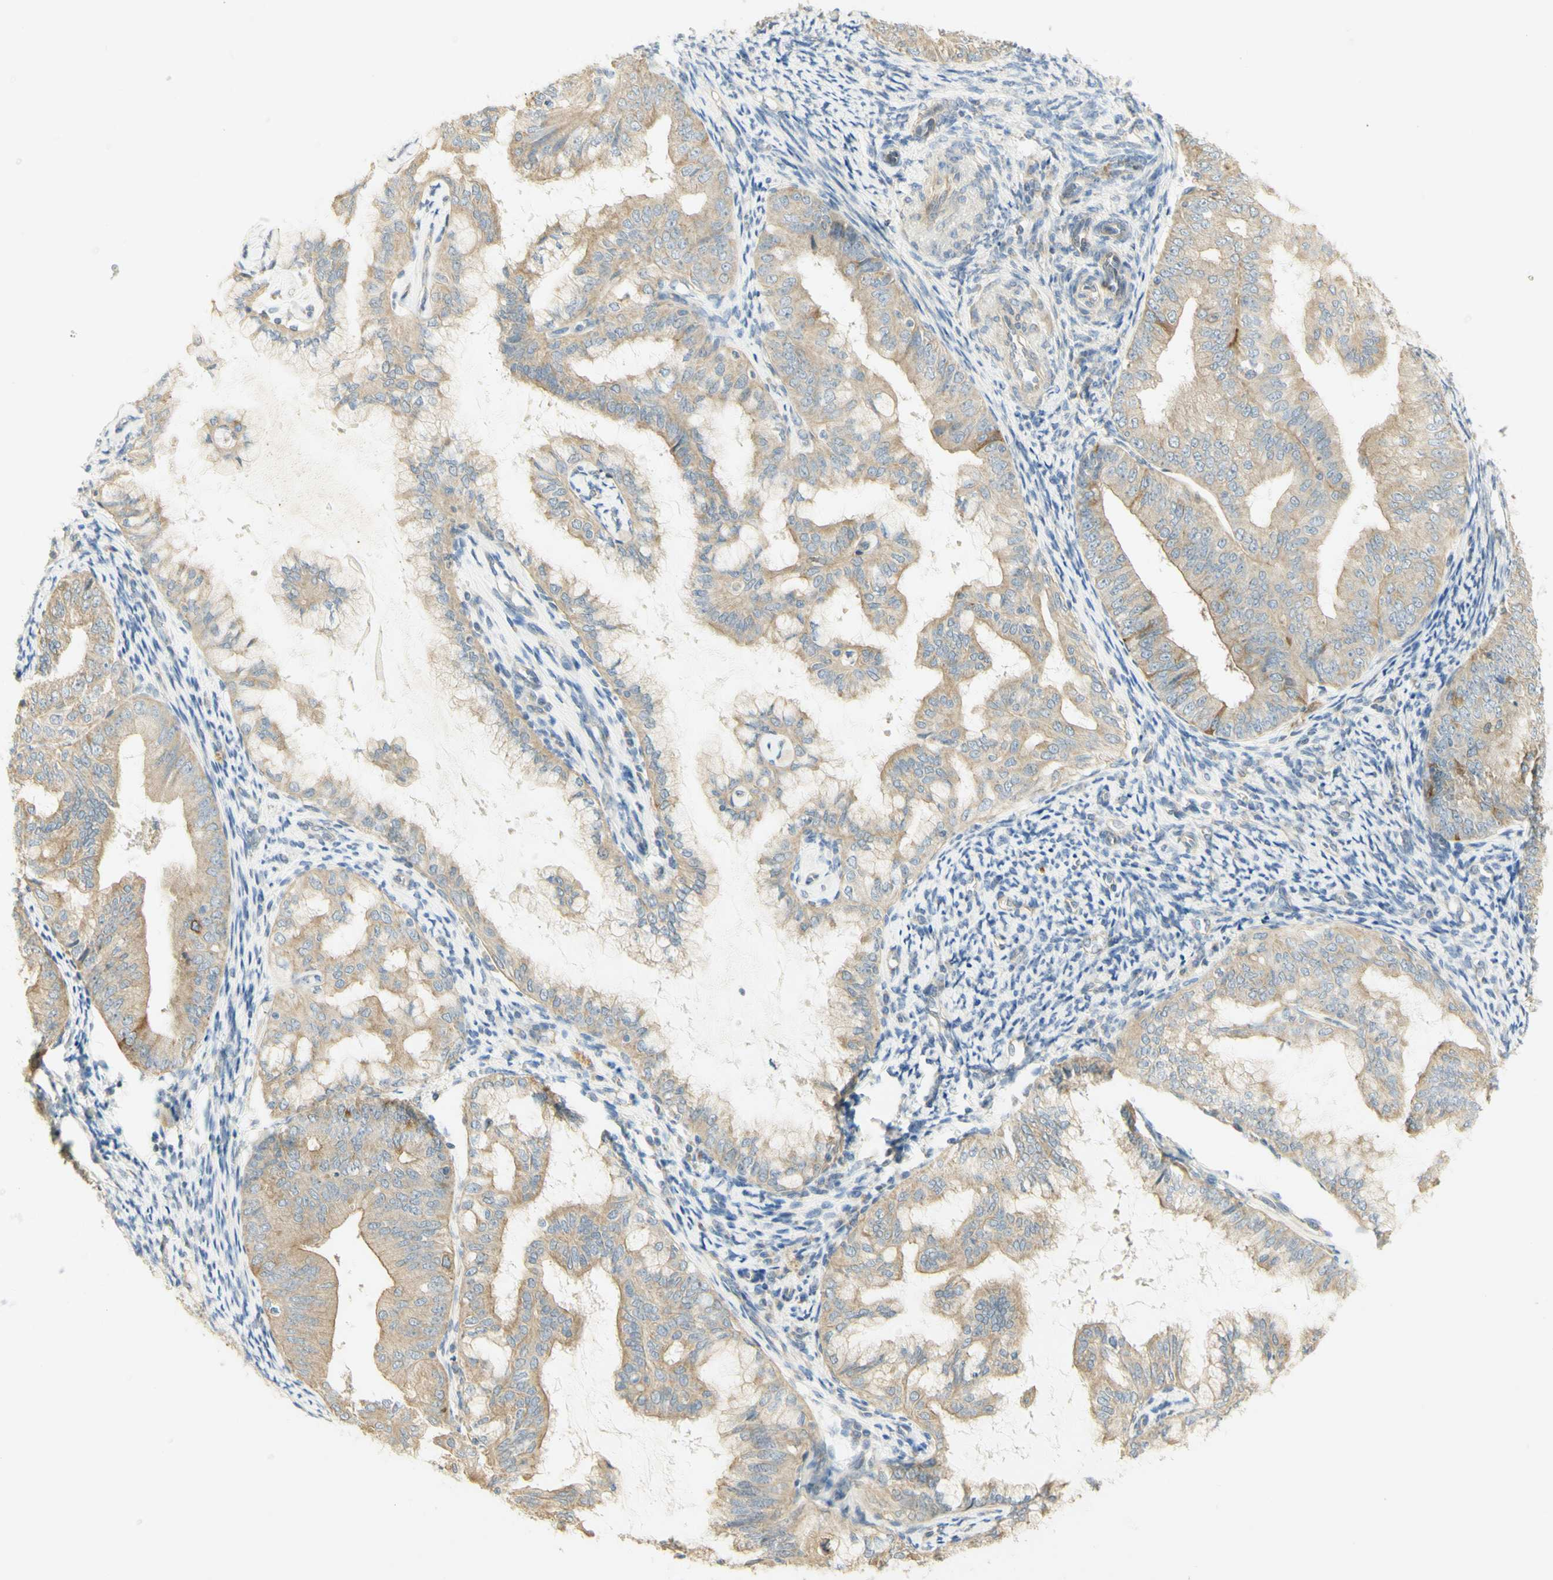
{"staining": {"intensity": "weak", "quantity": ">75%", "location": "cytoplasmic/membranous"}, "tissue": "endometrial cancer", "cell_type": "Tumor cells", "image_type": "cancer", "snomed": [{"axis": "morphology", "description": "Adenocarcinoma, NOS"}, {"axis": "topography", "description": "Endometrium"}], "caption": "Protein expression analysis of human endometrial cancer reveals weak cytoplasmic/membranous expression in about >75% of tumor cells.", "gene": "KIF11", "patient": {"sex": "female", "age": 63}}